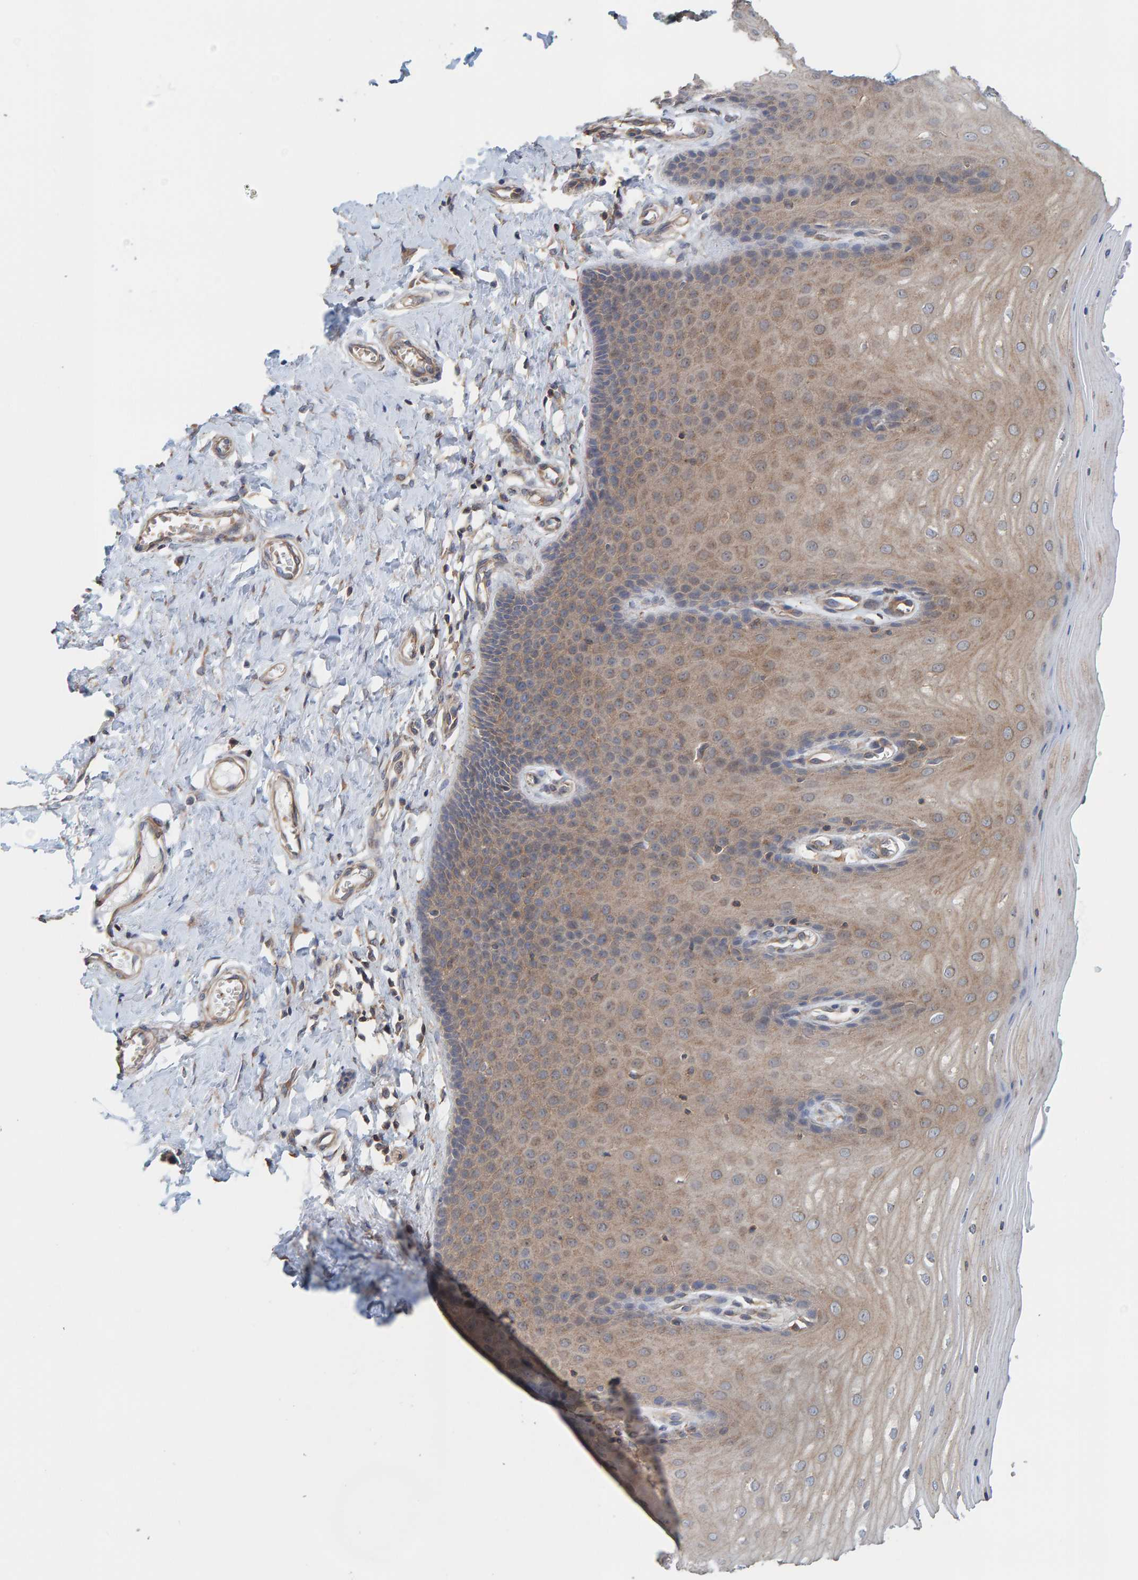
{"staining": {"intensity": "weak", "quantity": ">75%", "location": "cytoplasmic/membranous"}, "tissue": "cervix", "cell_type": "Glandular cells", "image_type": "normal", "snomed": [{"axis": "morphology", "description": "Normal tissue, NOS"}, {"axis": "topography", "description": "Cervix"}], "caption": "Immunohistochemical staining of benign human cervix reveals weak cytoplasmic/membranous protein positivity in about >75% of glandular cells. Nuclei are stained in blue.", "gene": "UBAP1", "patient": {"sex": "female", "age": 55}}